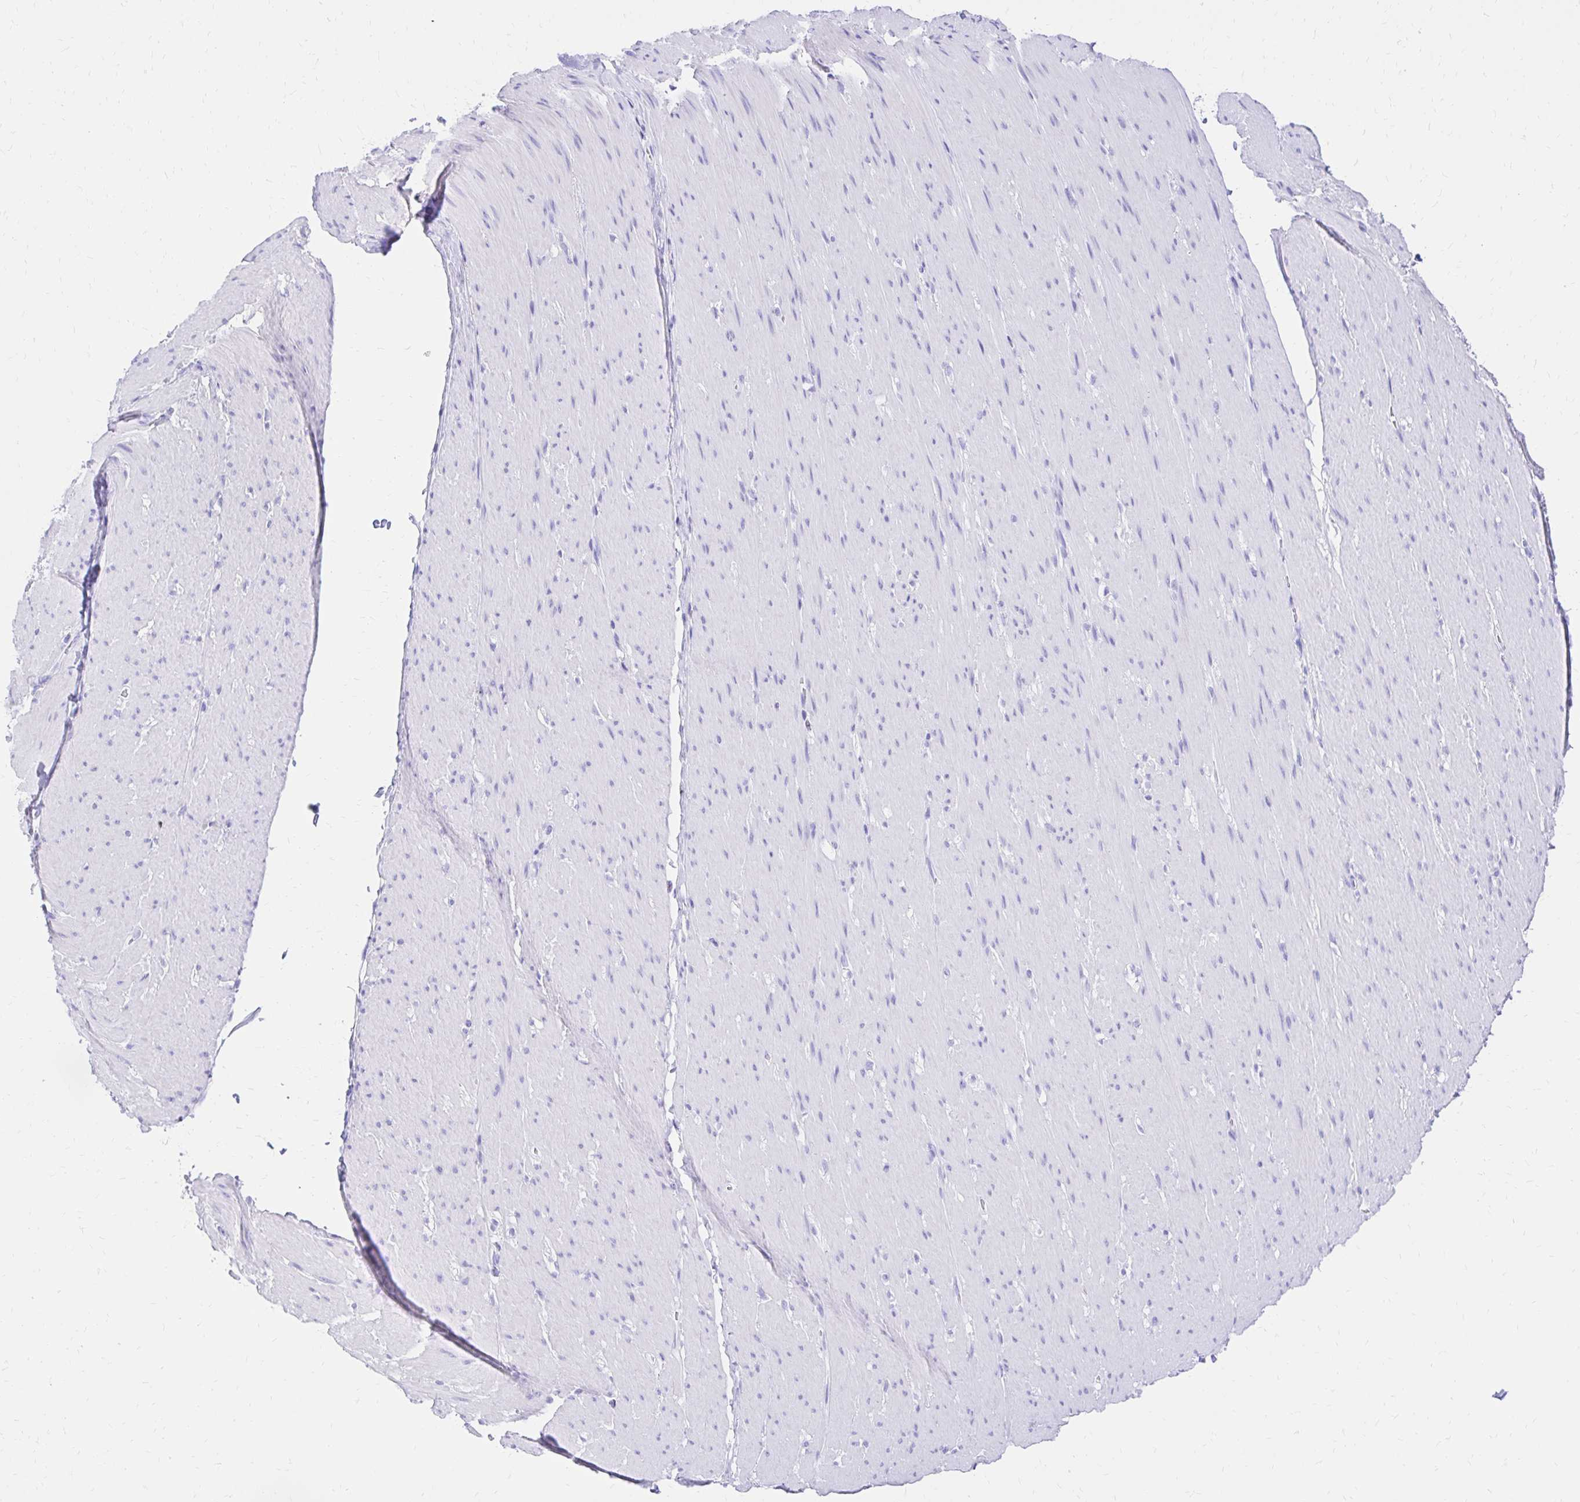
{"staining": {"intensity": "negative", "quantity": "none", "location": "none"}, "tissue": "smooth muscle", "cell_type": "Smooth muscle cells", "image_type": "normal", "snomed": [{"axis": "morphology", "description": "Normal tissue, NOS"}, {"axis": "topography", "description": "Smooth muscle"}, {"axis": "topography", "description": "Rectum"}], "caption": "The photomicrograph reveals no significant staining in smooth muscle cells of smooth muscle.", "gene": "S100G", "patient": {"sex": "male", "age": 53}}